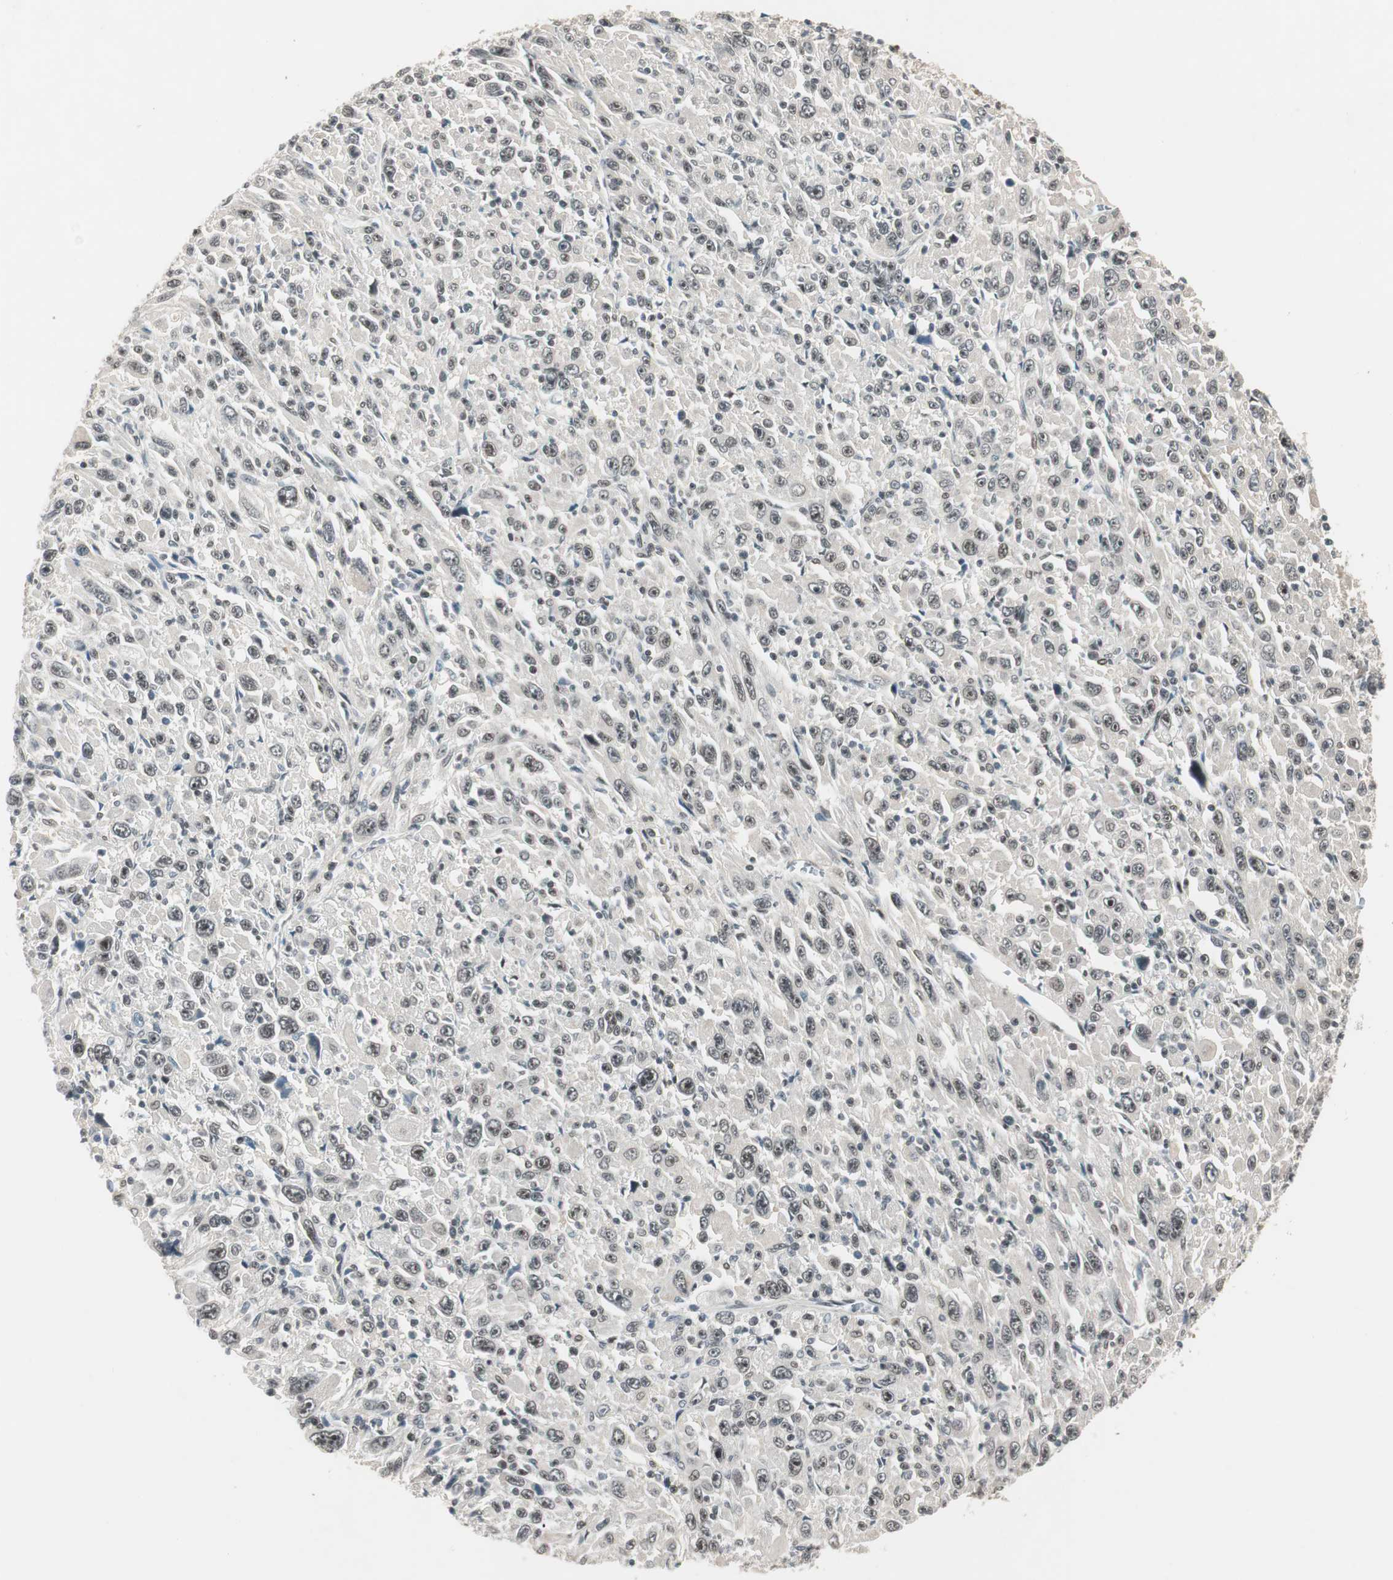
{"staining": {"intensity": "weak", "quantity": "<25%", "location": "nuclear"}, "tissue": "melanoma", "cell_type": "Tumor cells", "image_type": "cancer", "snomed": [{"axis": "morphology", "description": "Malignant melanoma, Metastatic site"}, {"axis": "topography", "description": "Skin"}], "caption": "This is an immunohistochemistry (IHC) image of human malignant melanoma (metastatic site). There is no positivity in tumor cells.", "gene": "NFRKB", "patient": {"sex": "female", "age": 56}}